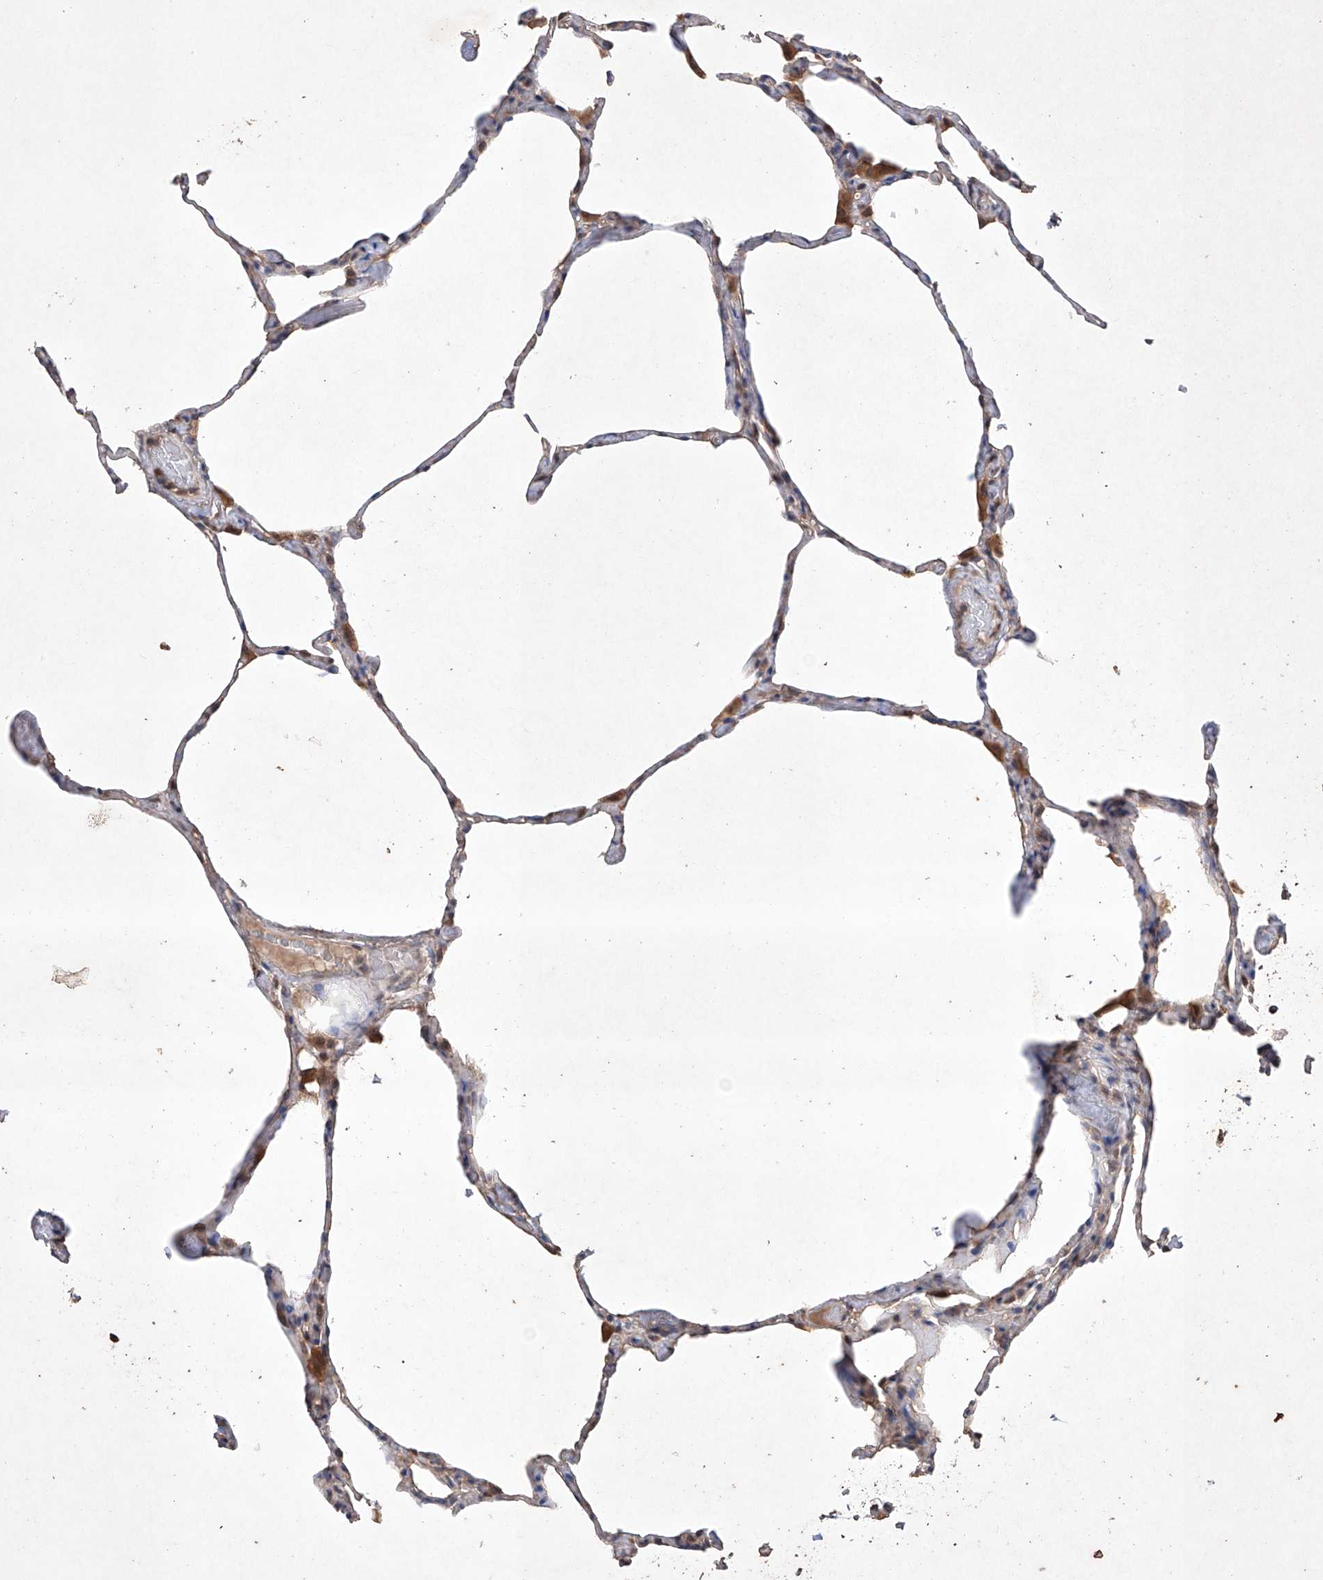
{"staining": {"intensity": "weak", "quantity": "25%-75%", "location": "cytoplasmic/membranous"}, "tissue": "lung", "cell_type": "Alveolar cells", "image_type": "normal", "snomed": [{"axis": "morphology", "description": "Normal tissue, NOS"}, {"axis": "topography", "description": "Lung"}], "caption": "This photomicrograph shows immunohistochemistry staining of benign human lung, with low weak cytoplasmic/membranous positivity in about 25%-75% of alveolar cells.", "gene": "LURAP1", "patient": {"sex": "male", "age": 65}}